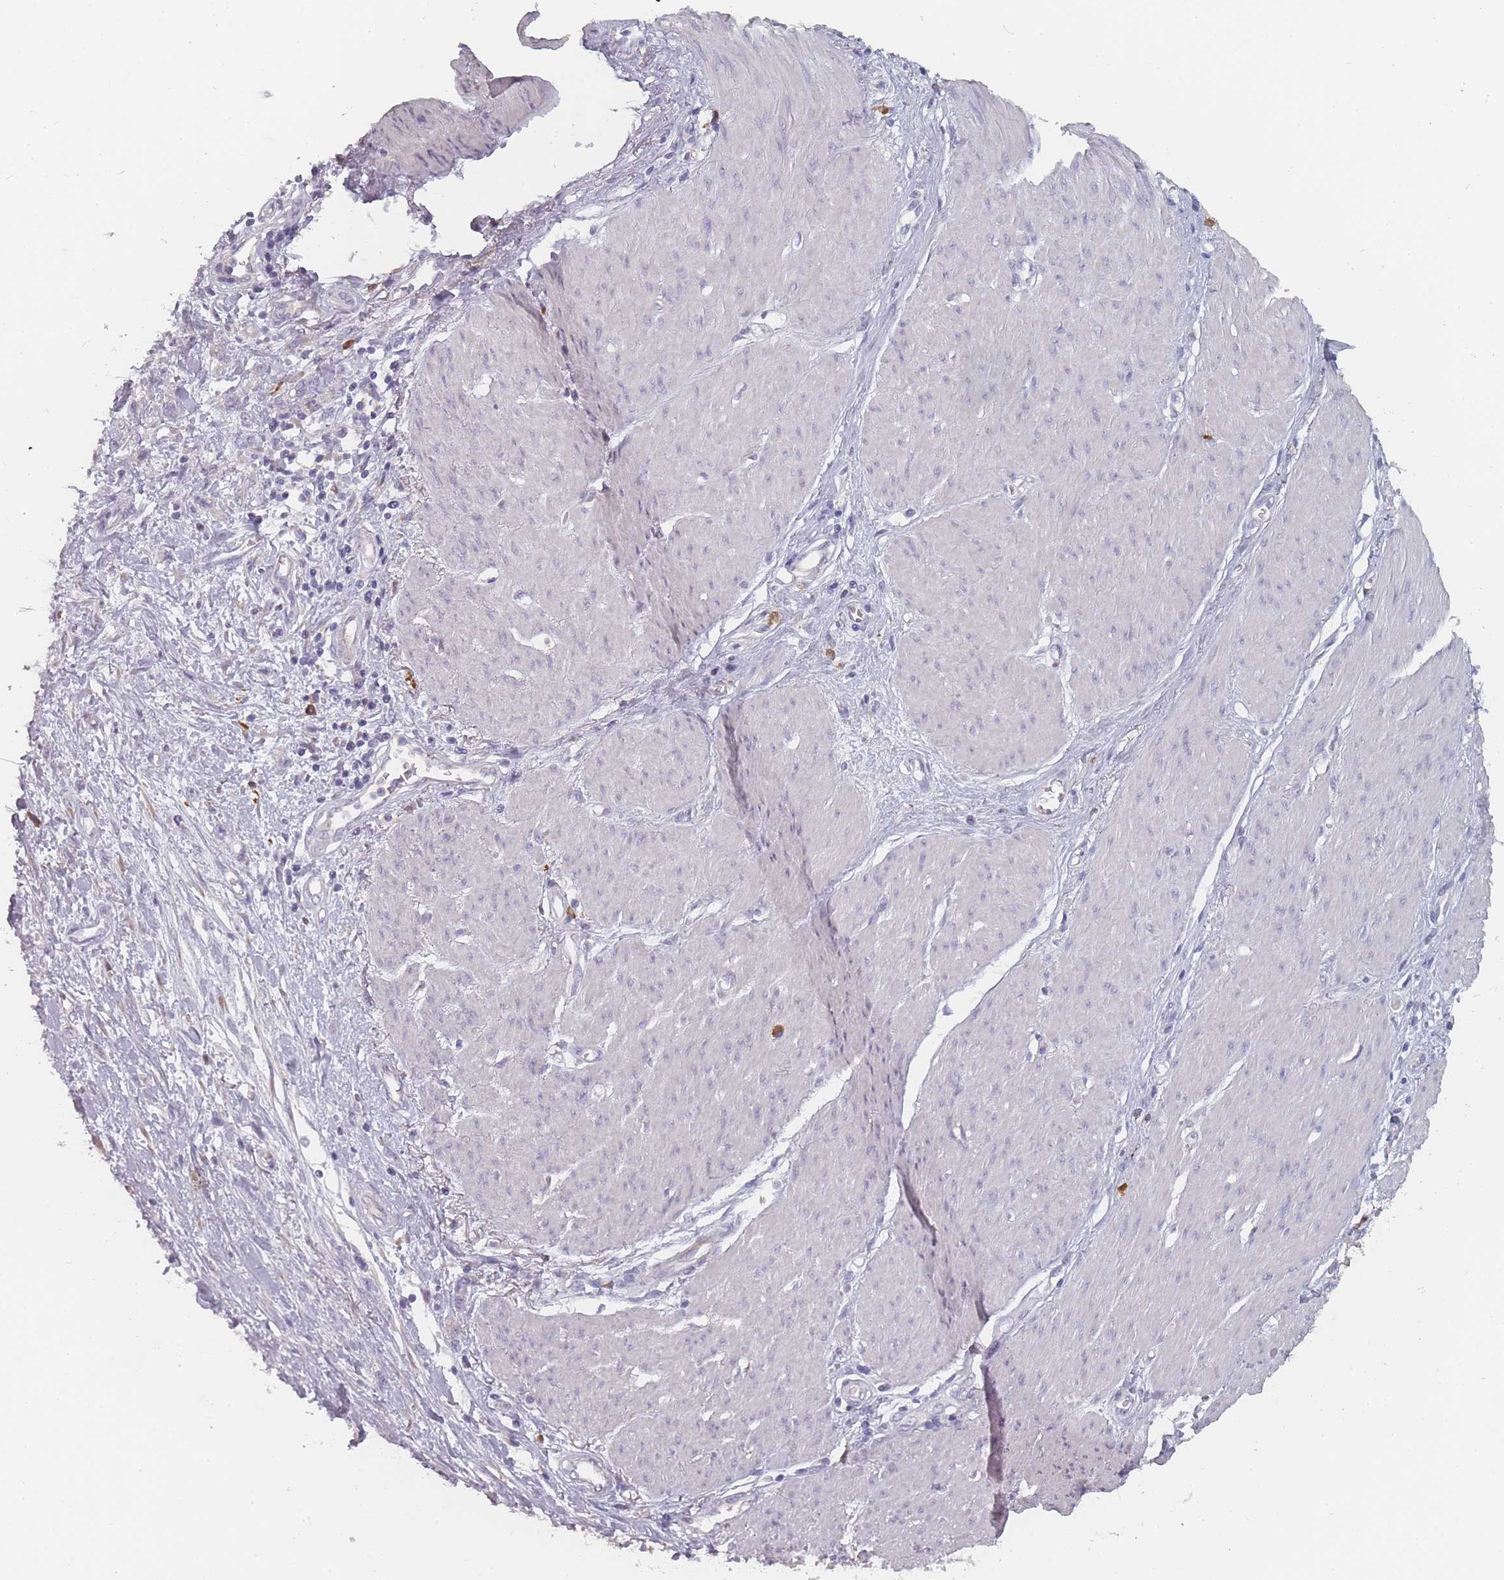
{"staining": {"intensity": "negative", "quantity": "none", "location": "none"}, "tissue": "stomach cancer", "cell_type": "Tumor cells", "image_type": "cancer", "snomed": [{"axis": "morphology", "description": "Adenocarcinoma, NOS"}, {"axis": "topography", "description": "Stomach"}], "caption": "Tumor cells show no significant protein positivity in stomach cancer (adenocarcinoma).", "gene": "SLC35E4", "patient": {"sex": "female", "age": 76}}